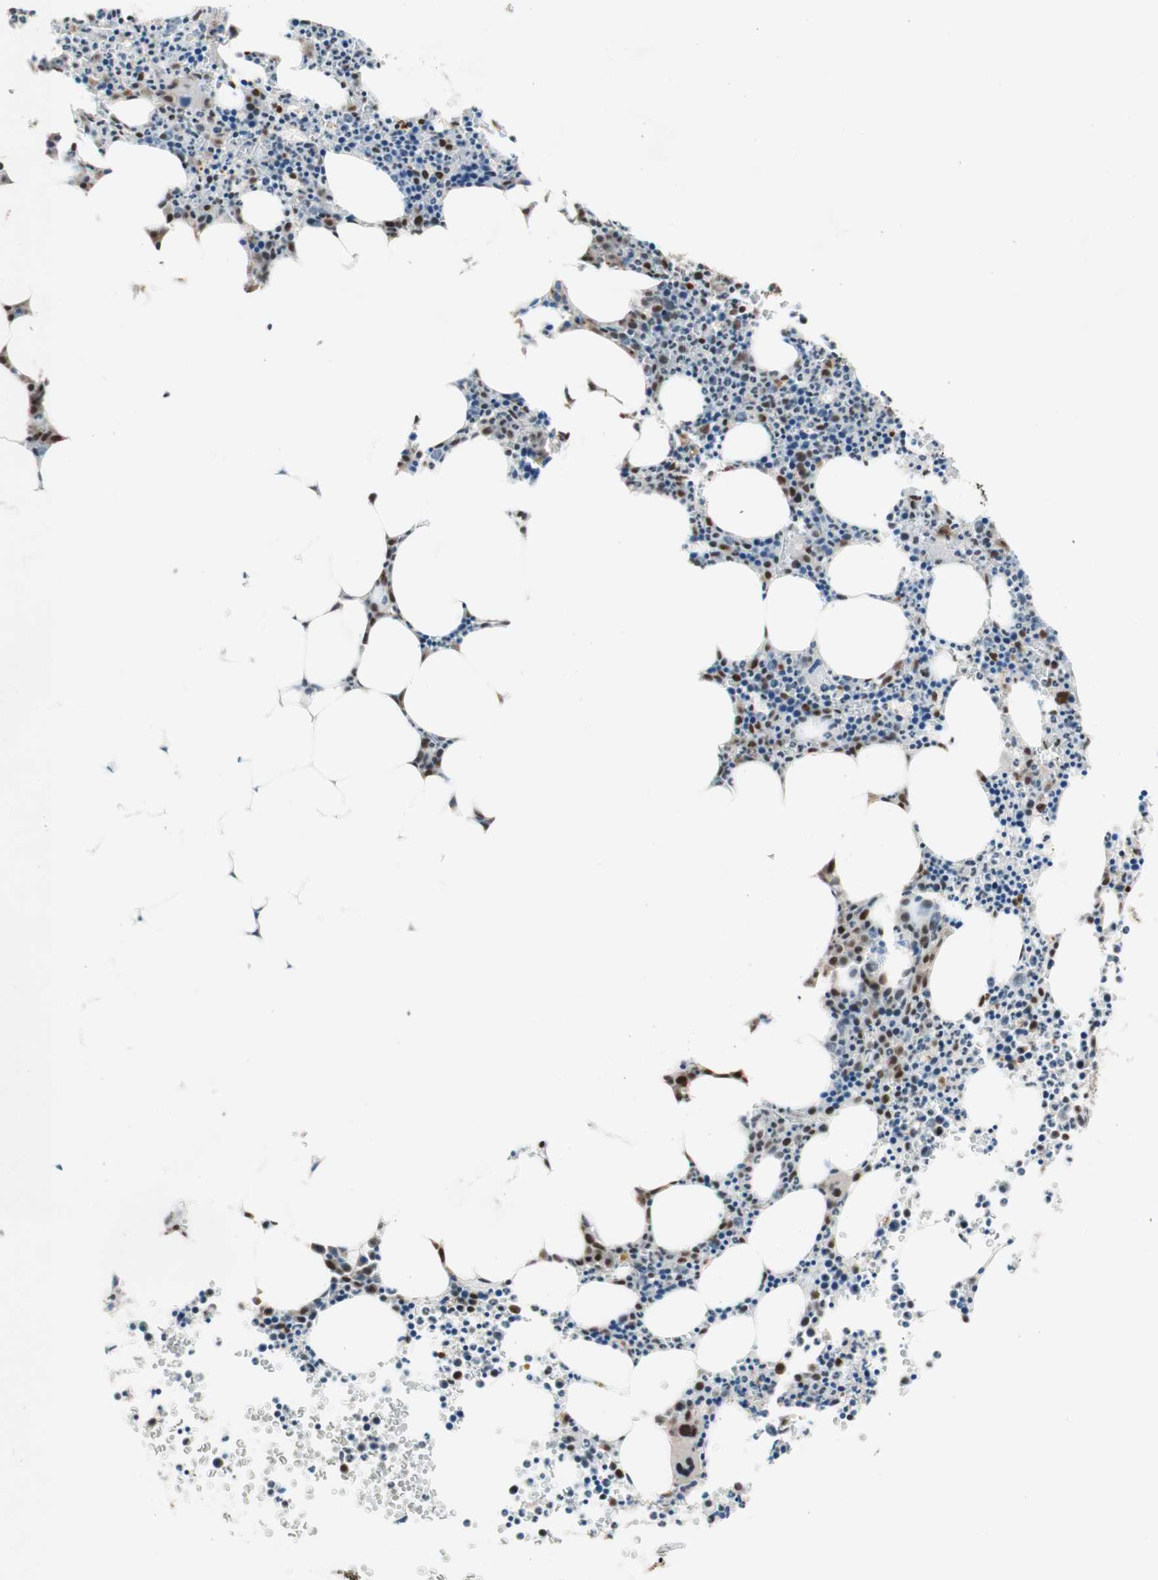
{"staining": {"intensity": "strong", "quantity": ">75%", "location": "nuclear"}, "tissue": "bone marrow", "cell_type": "Hematopoietic cells", "image_type": "normal", "snomed": [{"axis": "morphology", "description": "Normal tissue, NOS"}, {"axis": "morphology", "description": "Inflammation, NOS"}, {"axis": "topography", "description": "Bone marrow"}], "caption": "IHC (DAB (3,3'-diaminobenzidine)) staining of unremarkable bone marrow shows strong nuclear protein positivity in approximately >75% of hematopoietic cells. The staining was performed using DAB, with brown indicating positive protein expression. Nuclei are stained blue with hematoxylin.", "gene": "PRPF19", "patient": {"sex": "female", "age": 61}}